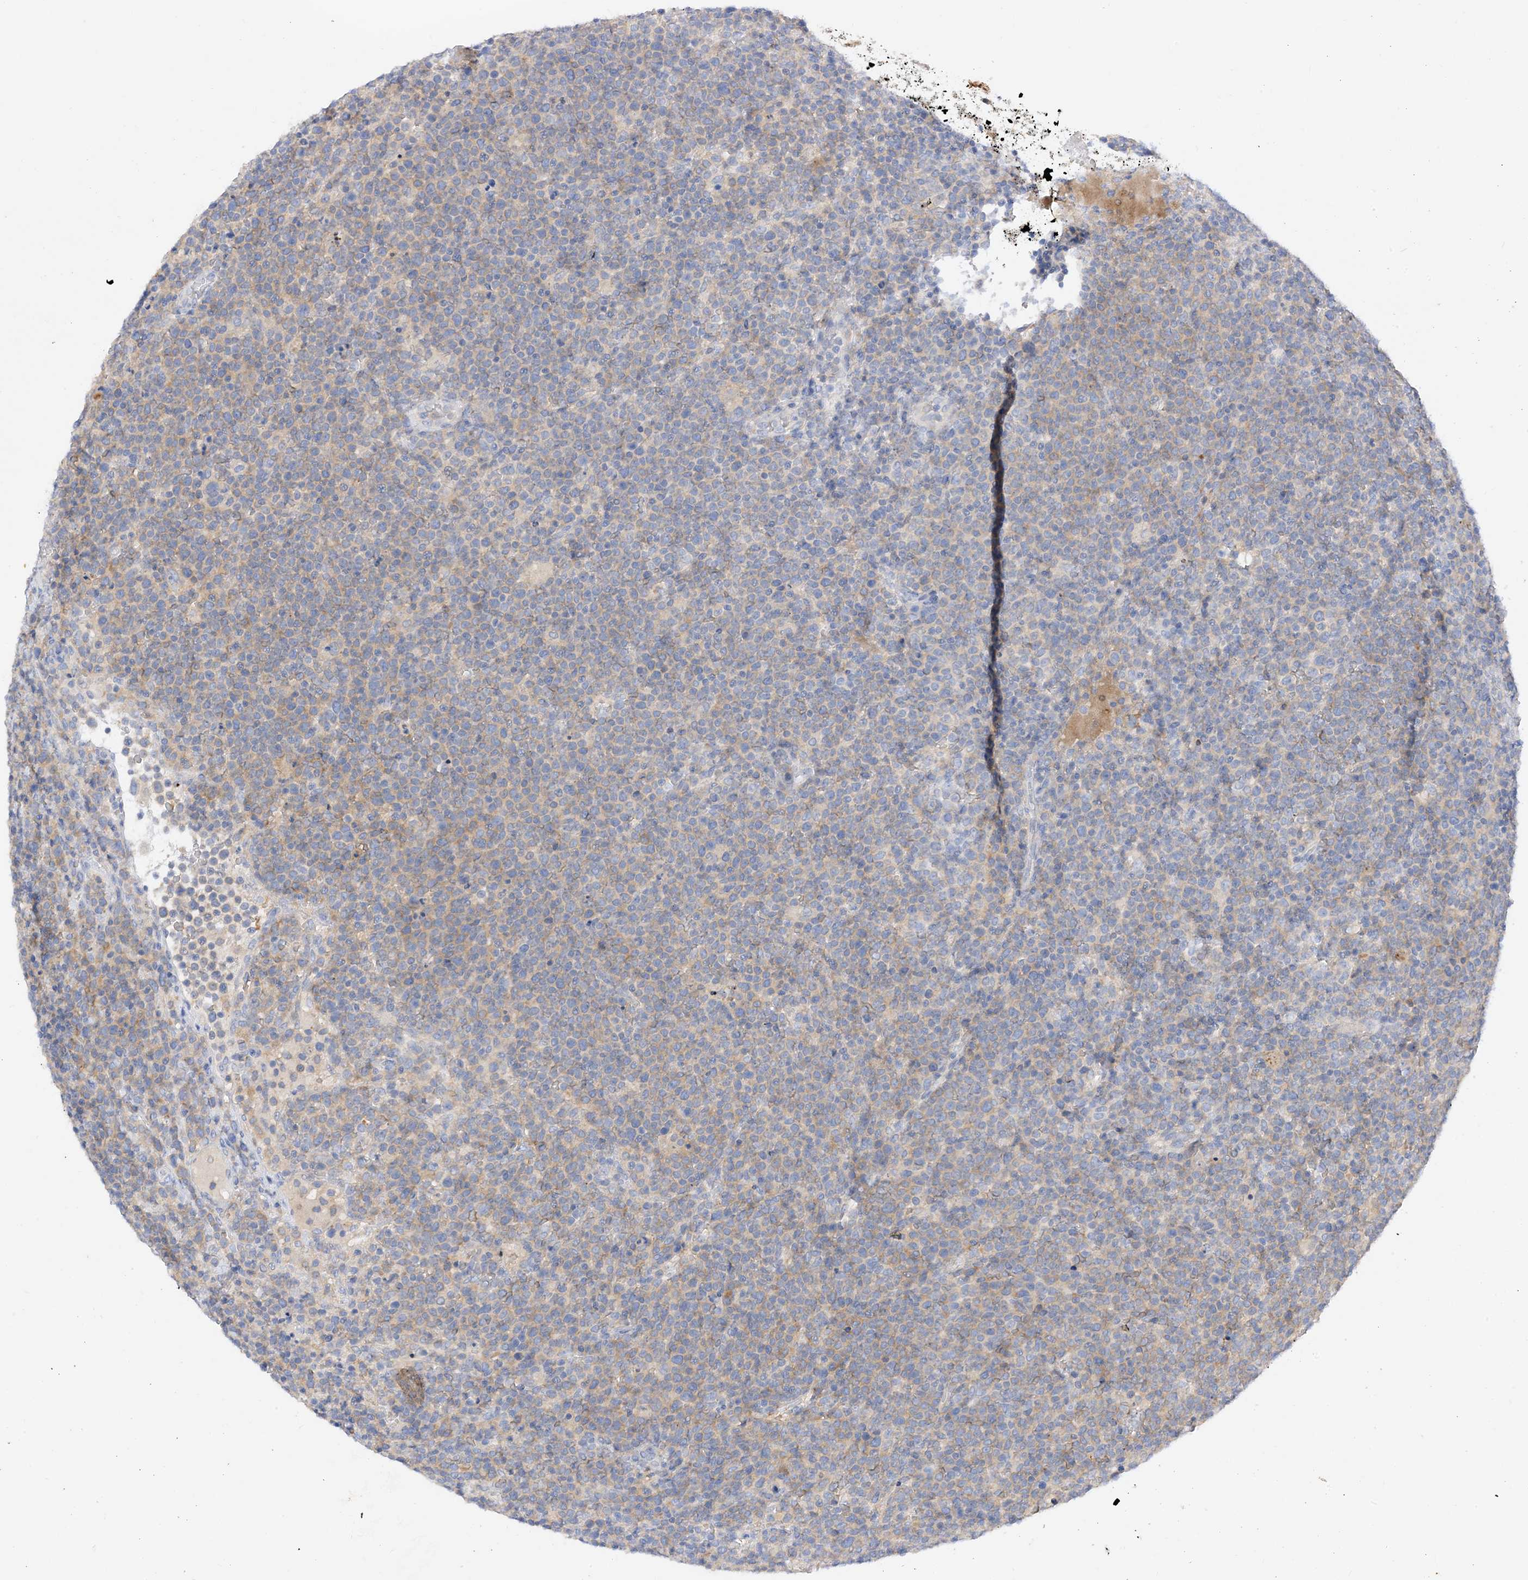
{"staining": {"intensity": "weak", "quantity": "<25%", "location": "cytoplasmic/membranous"}, "tissue": "lymphoma", "cell_type": "Tumor cells", "image_type": "cancer", "snomed": [{"axis": "morphology", "description": "Malignant lymphoma, non-Hodgkin's type, High grade"}, {"axis": "topography", "description": "Lymph node"}], "caption": "Lymphoma stained for a protein using IHC shows no staining tumor cells.", "gene": "ARV1", "patient": {"sex": "male", "age": 61}}